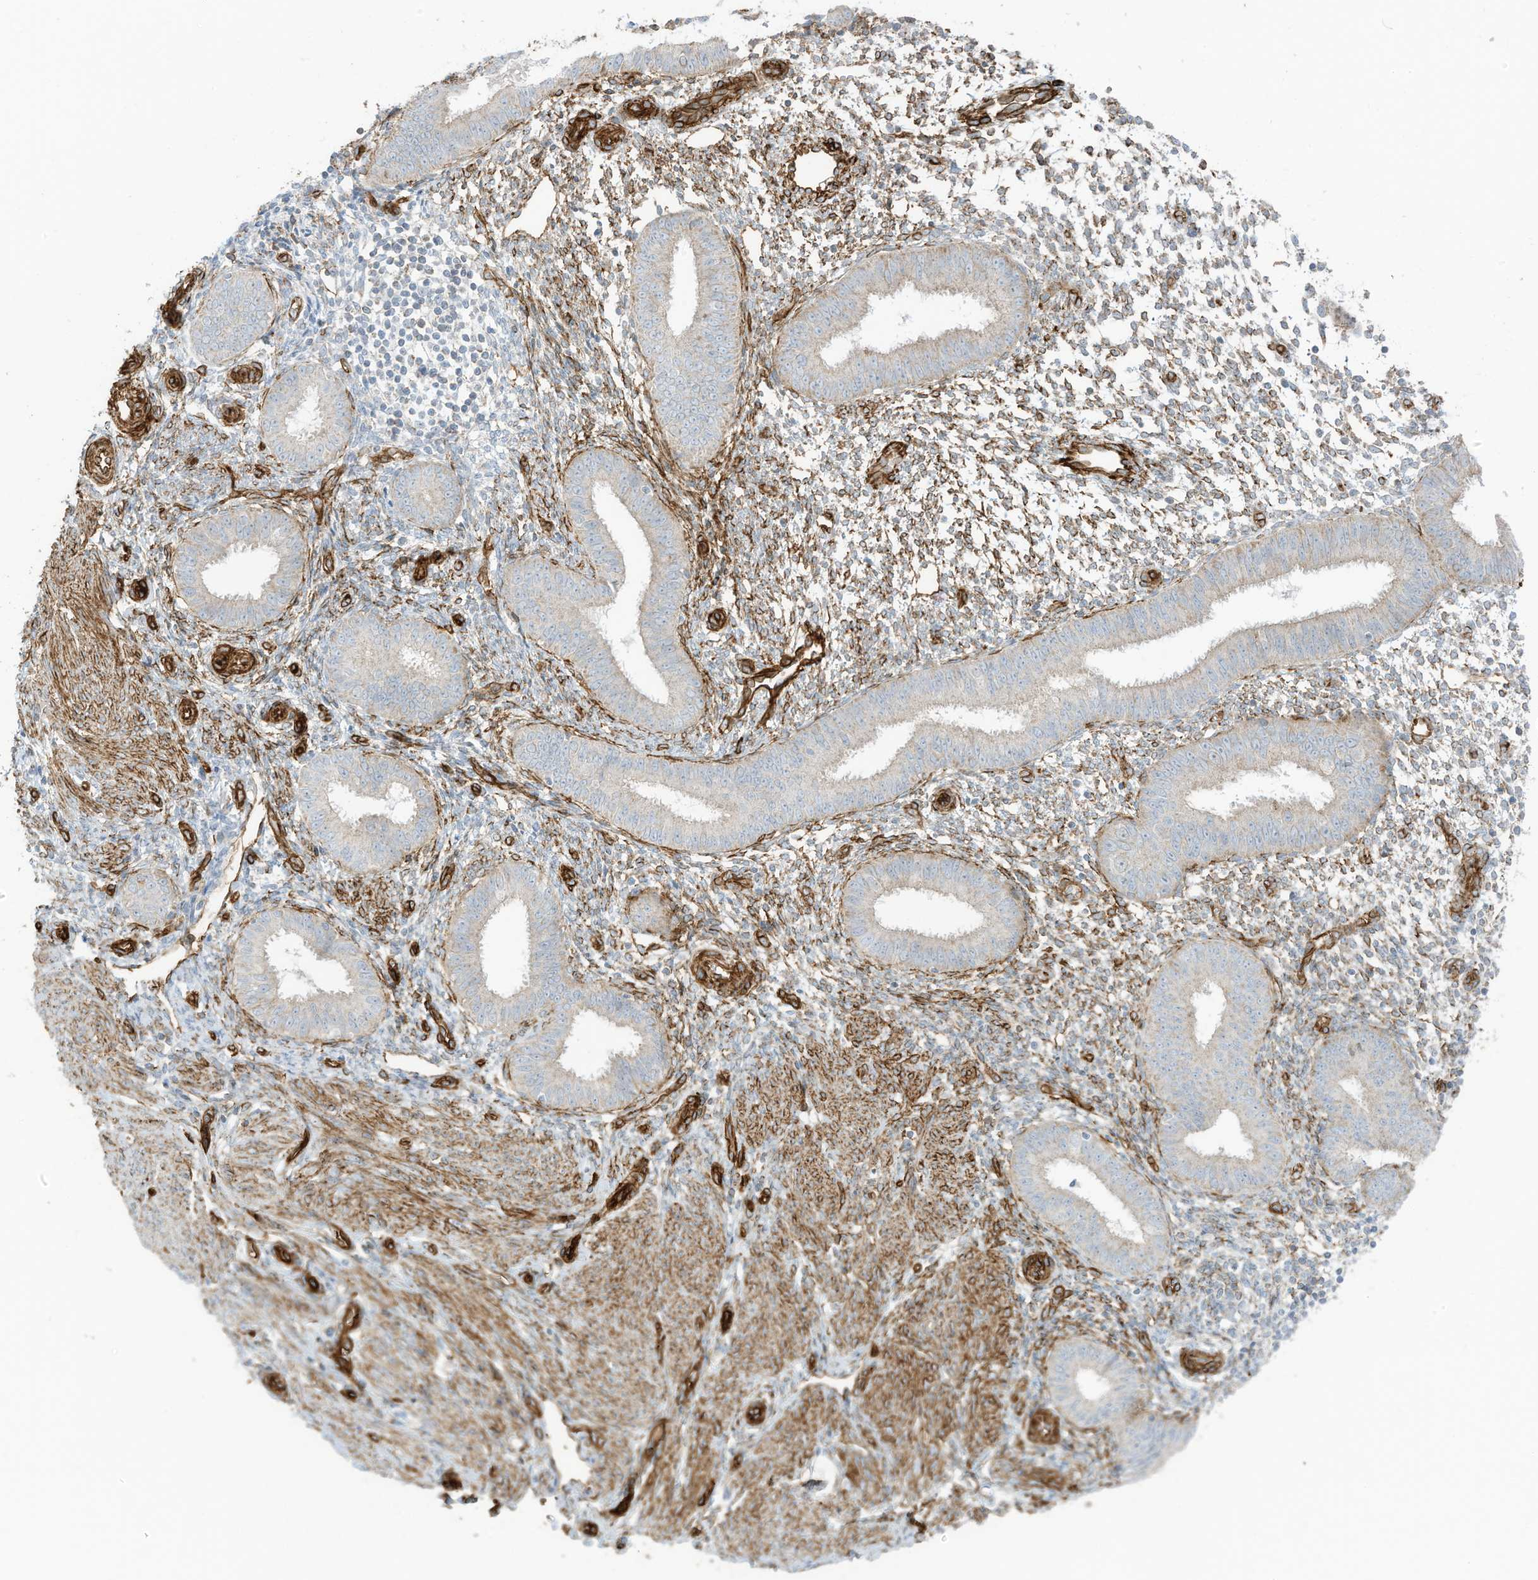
{"staining": {"intensity": "moderate", "quantity": "<25%", "location": "cytoplasmic/membranous"}, "tissue": "endometrium", "cell_type": "Cells in endometrial stroma", "image_type": "normal", "snomed": [{"axis": "morphology", "description": "Normal tissue, NOS"}, {"axis": "topography", "description": "Uterus"}, {"axis": "topography", "description": "Endometrium"}], "caption": "Cells in endometrial stroma reveal moderate cytoplasmic/membranous expression in about <25% of cells in normal endometrium.", "gene": "ABCB7", "patient": {"sex": "female", "age": 48}}